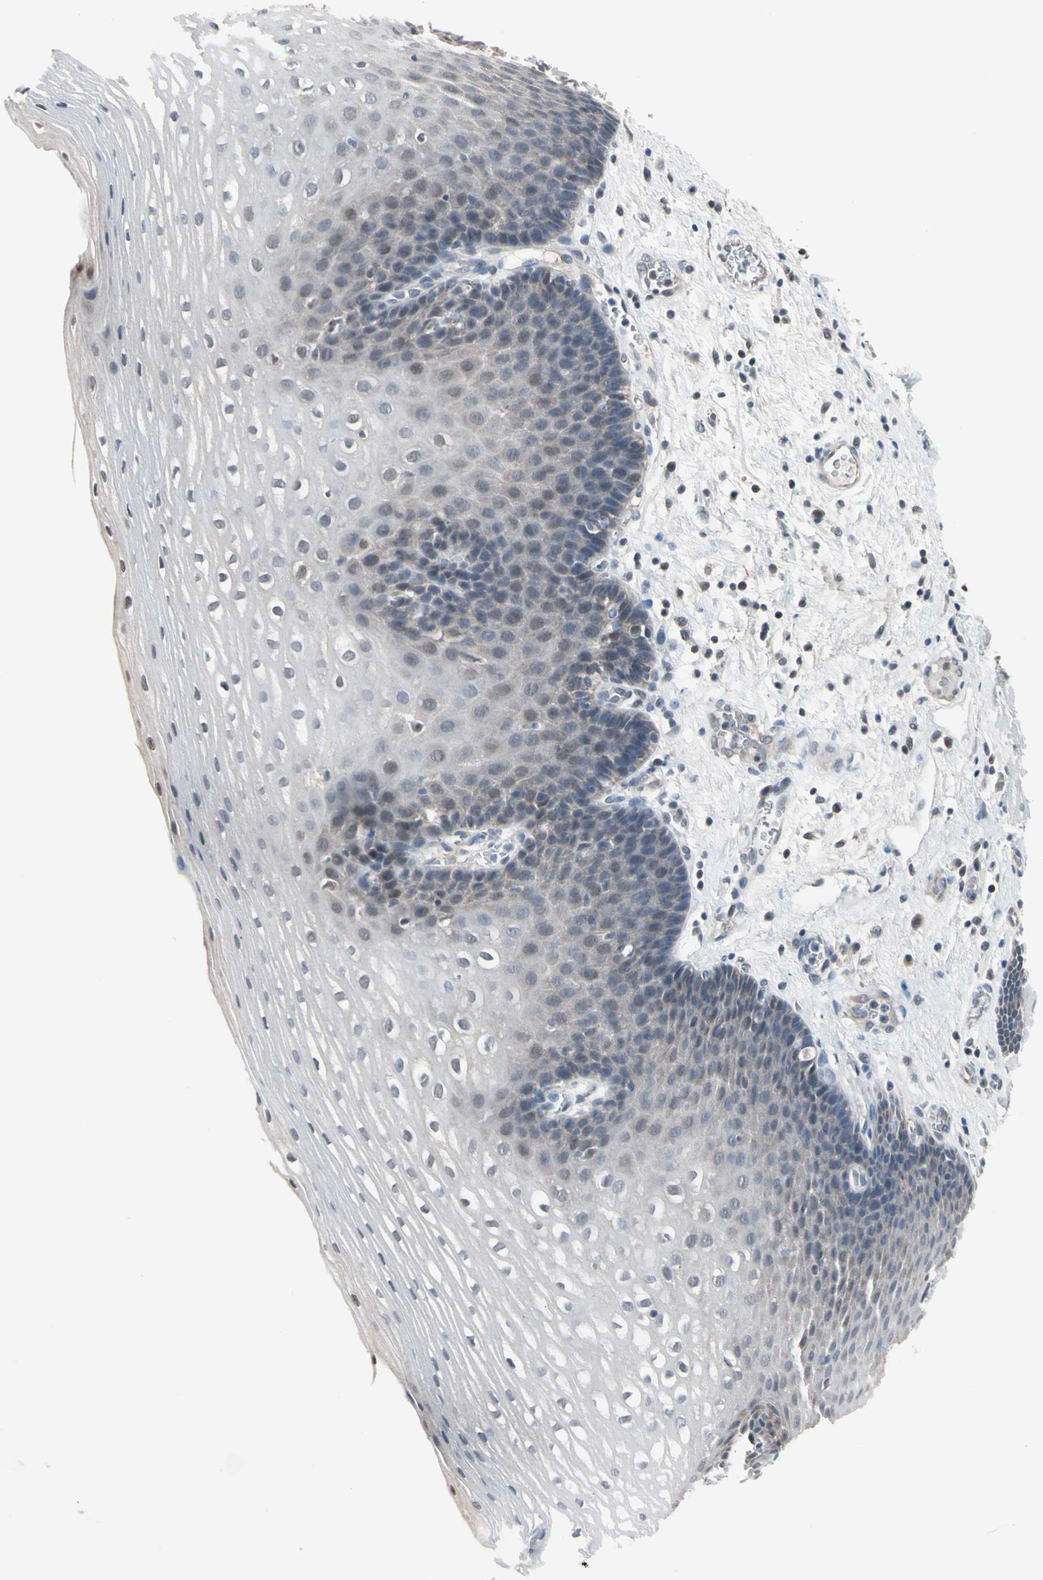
{"staining": {"intensity": "weak", "quantity": "25%-75%", "location": "cytoplasmic/membranous,nuclear"}, "tissue": "esophagus", "cell_type": "Squamous epithelial cells", "image_type": "normal", "snomed": [{"axis": "morphology", "description": "Normal tissue, NOS"}, {"axis": "topography", "description": "Esophagus"}], "caption": "Immunohistochemical staining of unremarkable esophagus demonstrates 25%-75% levels of weak cytoplasmic/membranous,nuclear protein expression in about 25%-75% of squamous epithelial cells. (Brightfield microscopy of DAB IHC at high magnification).", "gene": "ENSG00000256646", "patient": {"sex": "male", "age": 48}}